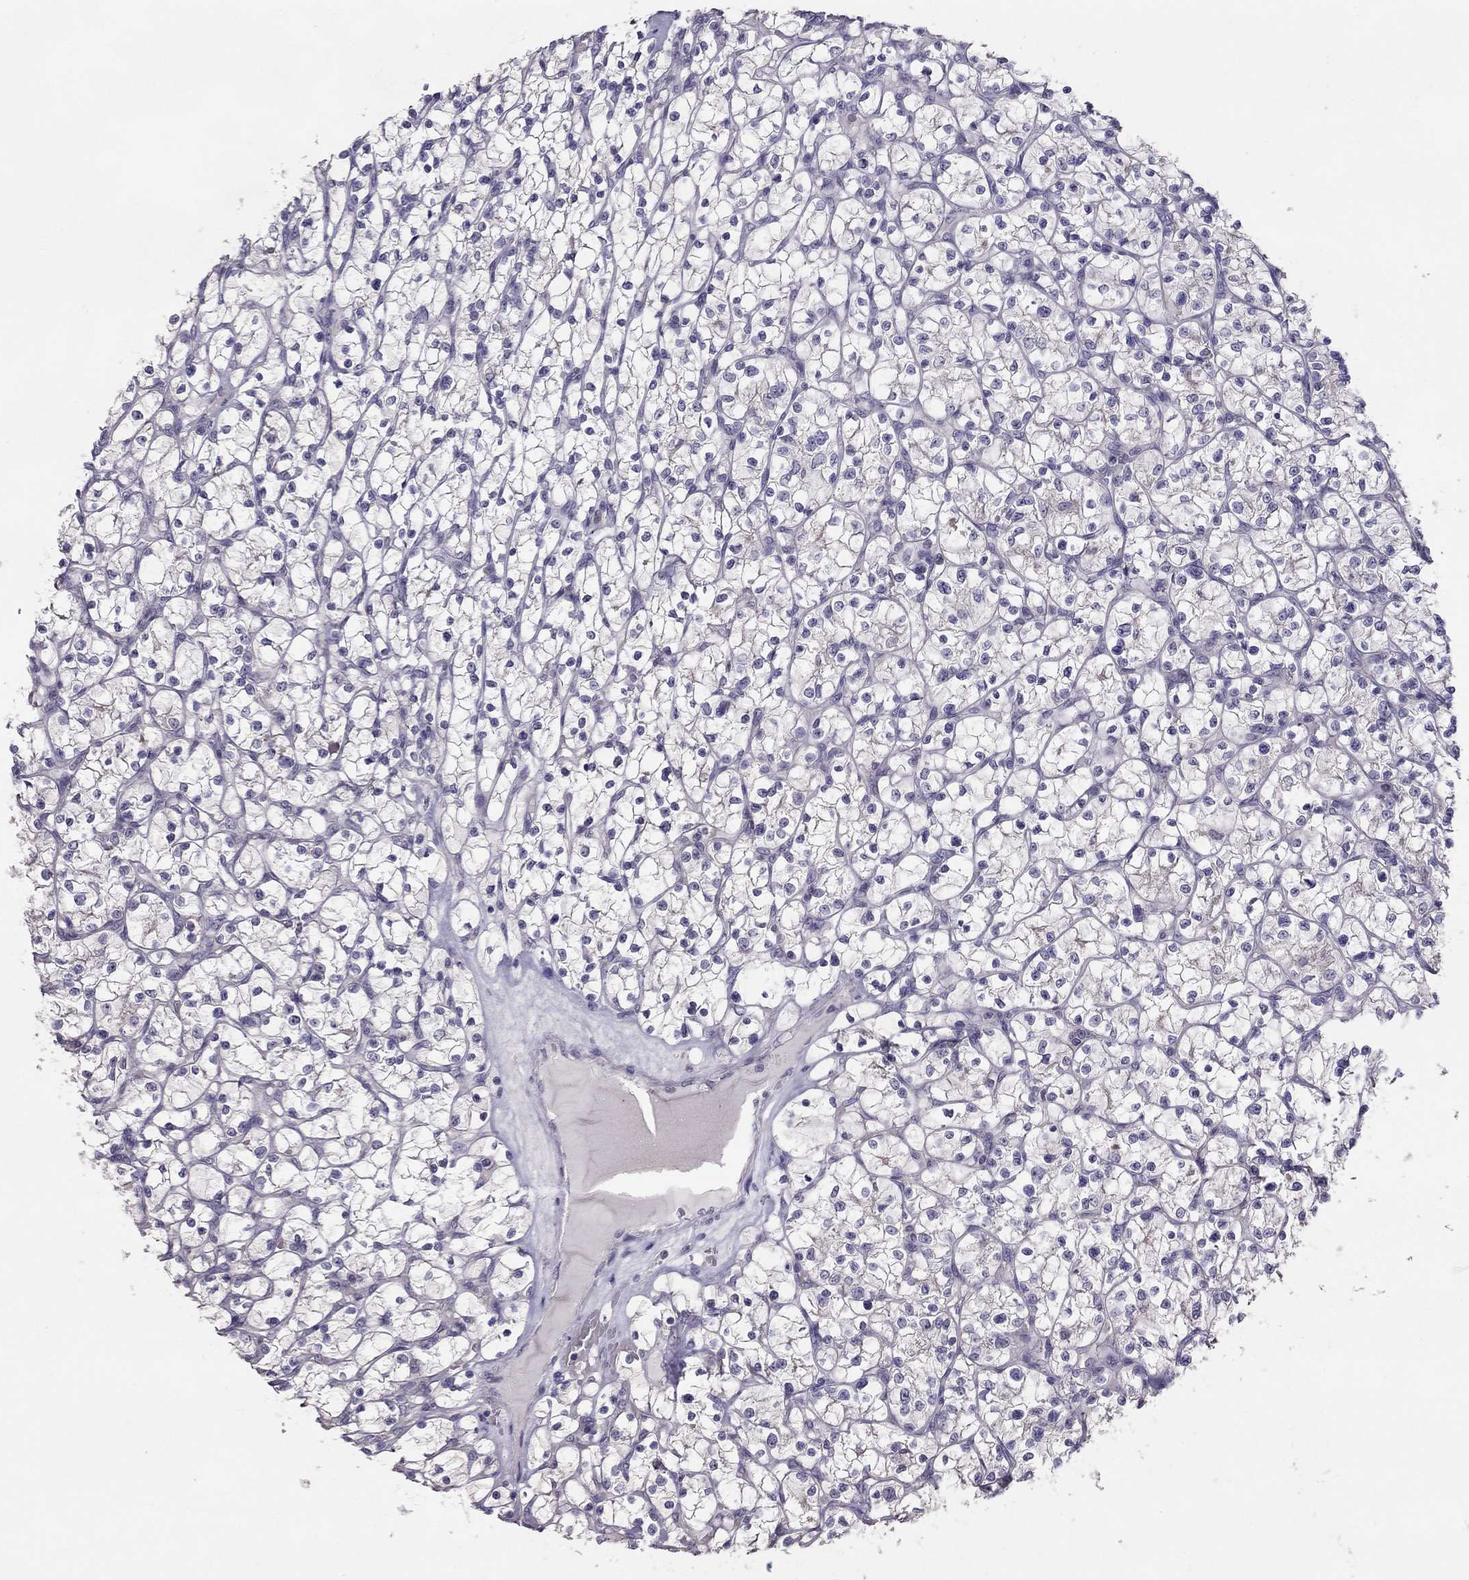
{"staining": {"intensity": "negative", "quantity": "none", "location": "none"}, "tissue": "renal cancer", "cell_type": "Tumor cells", "image_type": "cancer", "snomed": [{"axis": "morphology", "description": "Adenocarcinoma, NOS"}, {"axis": "topography", "description": "Kidney"}], "caption": "The image exhibits no significant expression in tumor cells of renal cancer (adenocarcinoma). (DAB (3,3'-diaminobenzidine) IHC, high magnification).", "gene": "LRRC46", "patient": {"sex": "female", "age": 64}}